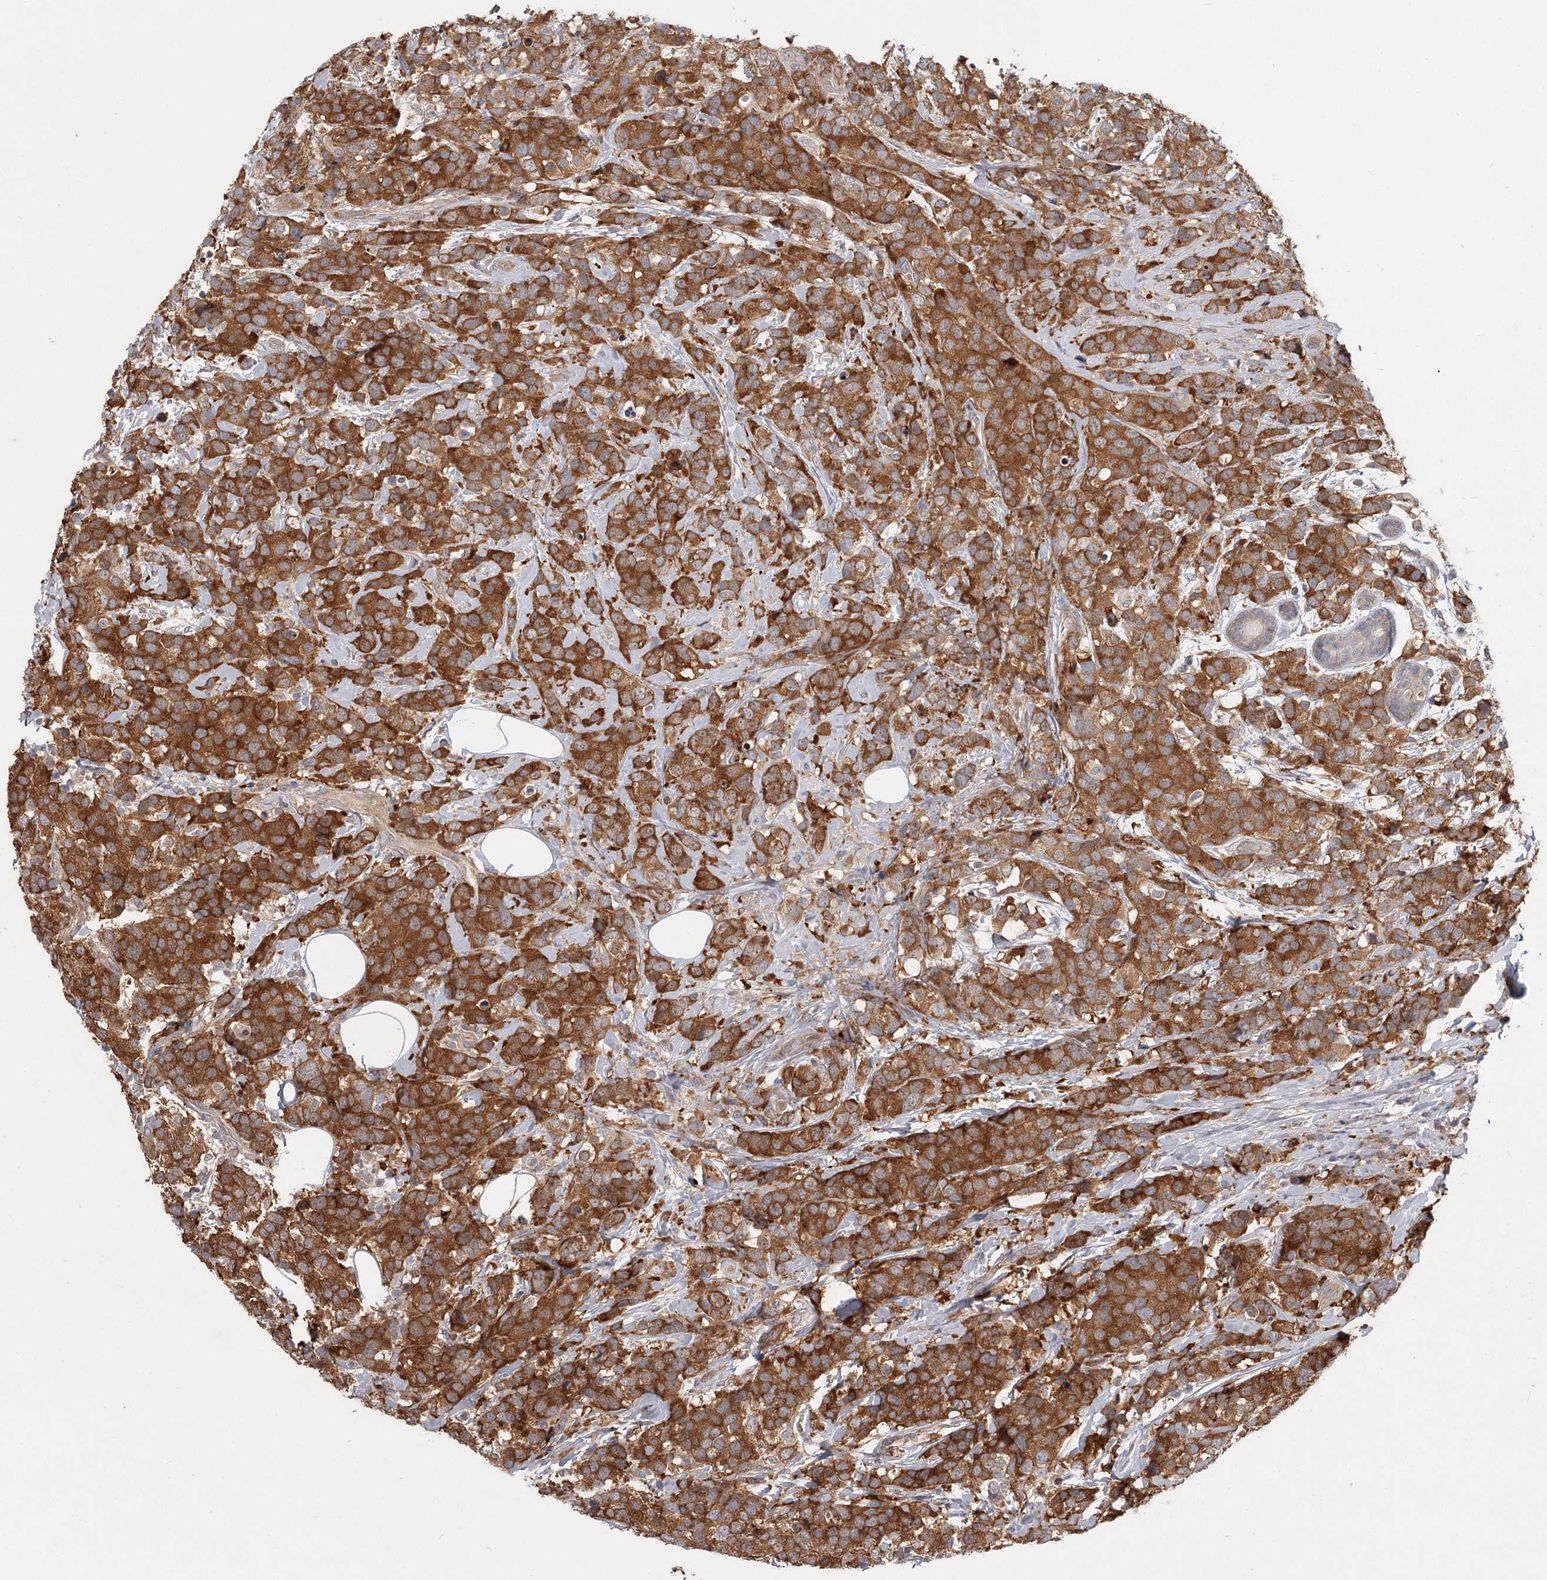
{"staining": {"intensity": "moderate", "quantity": ">75%", "location": "cytoplasmic/membranous"}, "tissue": "breast cancer", "cell_type": "Tumor cells", "image_type": "cancer", "snomed": [{"axis": "morphology", "description": "Lobular carcinoma"}, {"axis": "topography", "description": "Breast"}], "caption": "The immunohistochemical stain shows moderate cytoplasmic/membranous expression in tumor cells of breast cancer (lobular carcinoma) tissue.", "gene": "CCNG2", "patient": {"sex": "female", "age": 59}}